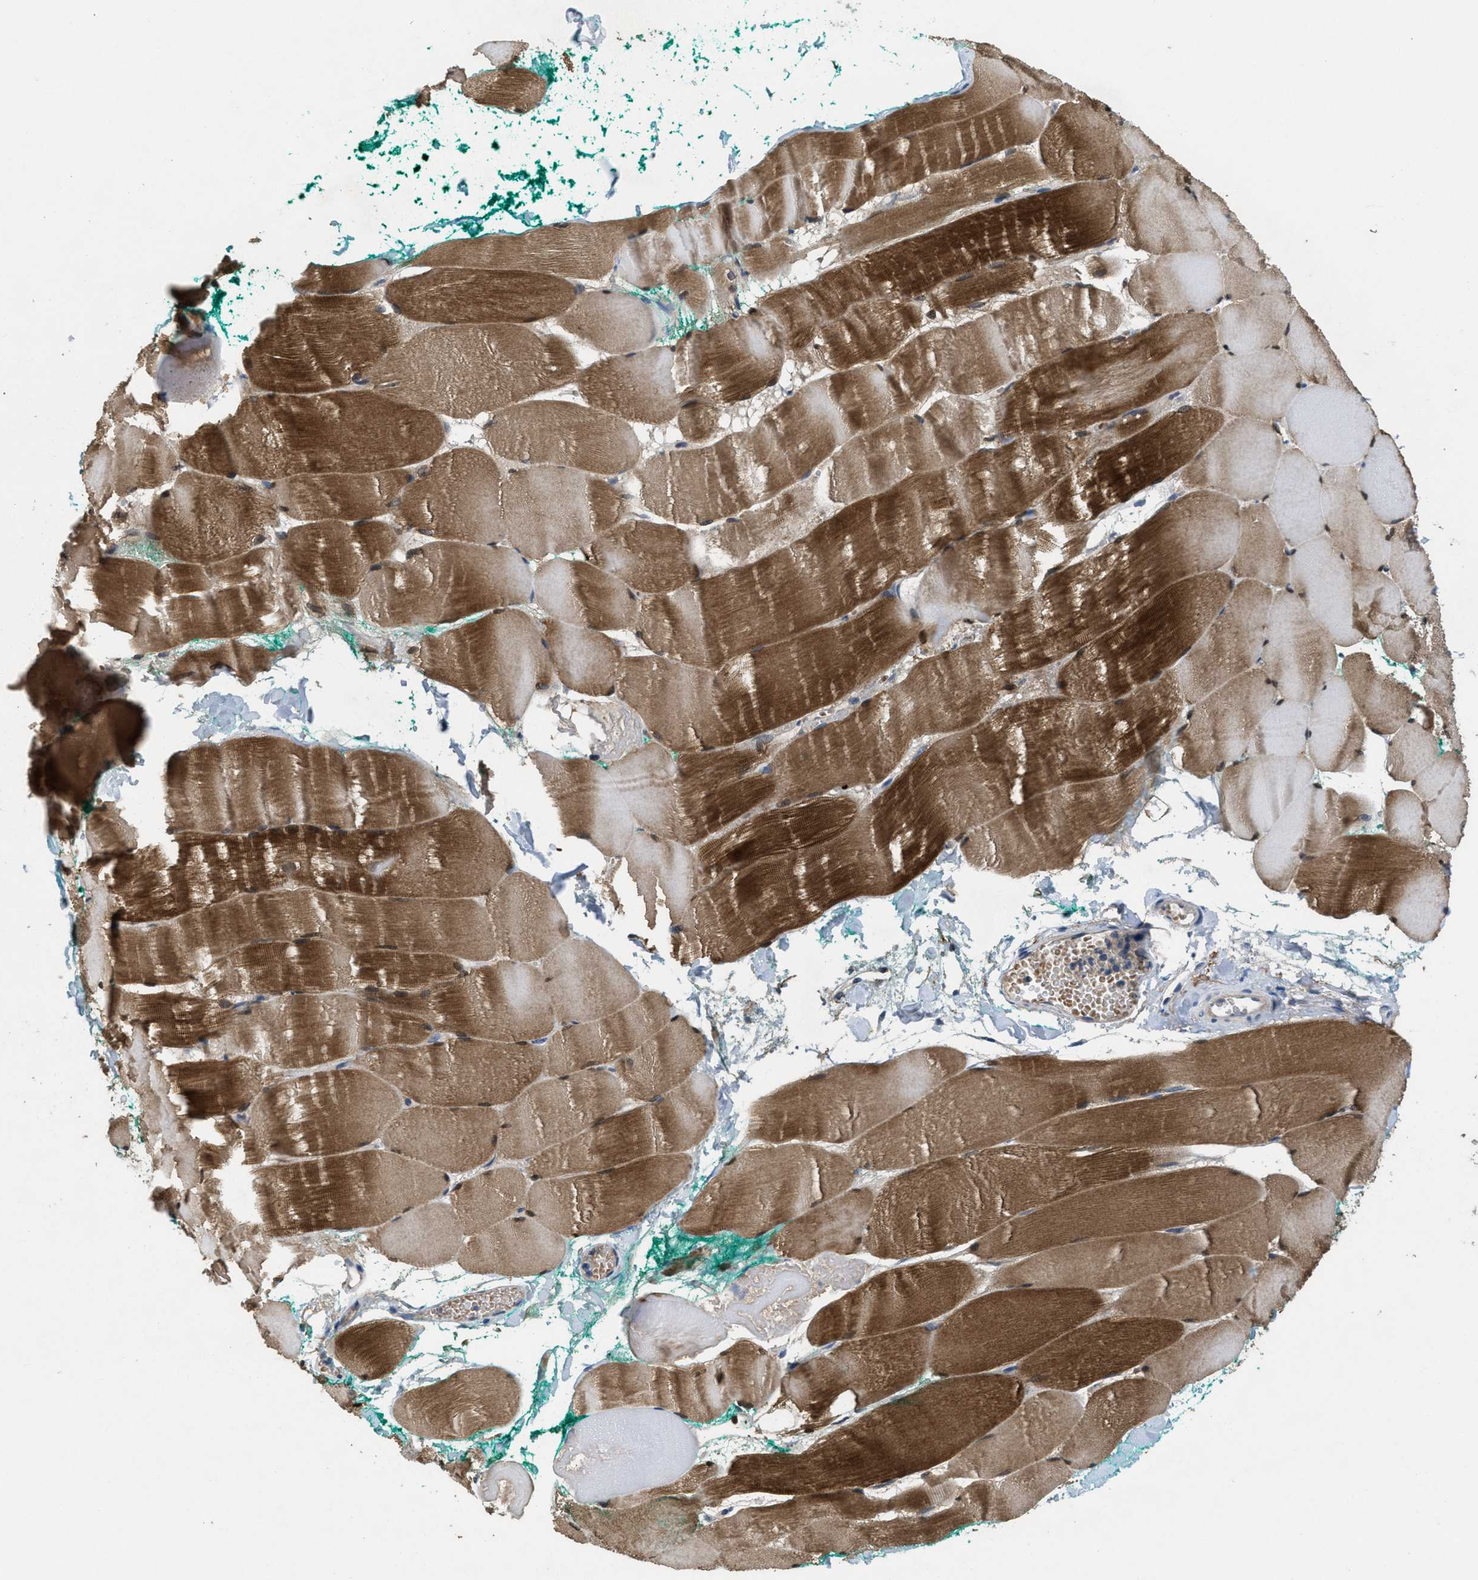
{"staining": {"intensity": "strong", "quantity": "25%-75%", "location": "cytoplasmic/membranous,nuclear"}, "tissue": "skeletal muscle", "cell_type": "Myocytes", "image_type": "normal", "snomed": [{"axis": "morphology", "description": "Normal tissue, NOS"}, {"axis": "morphology", "description": "Squamous cell carcinoma, NOS"}, {"axis": "topography", "description": "Skeletal muscle"}], "caption": "Immunohistochemistry of normal skeletal muscle displays high levels of strong cytoplasmic/membranous,nuclear expression in approximately 25%-75% of myocytes.", "gene": "DGKE", "patient": {"sex": "male", "age": 51}}